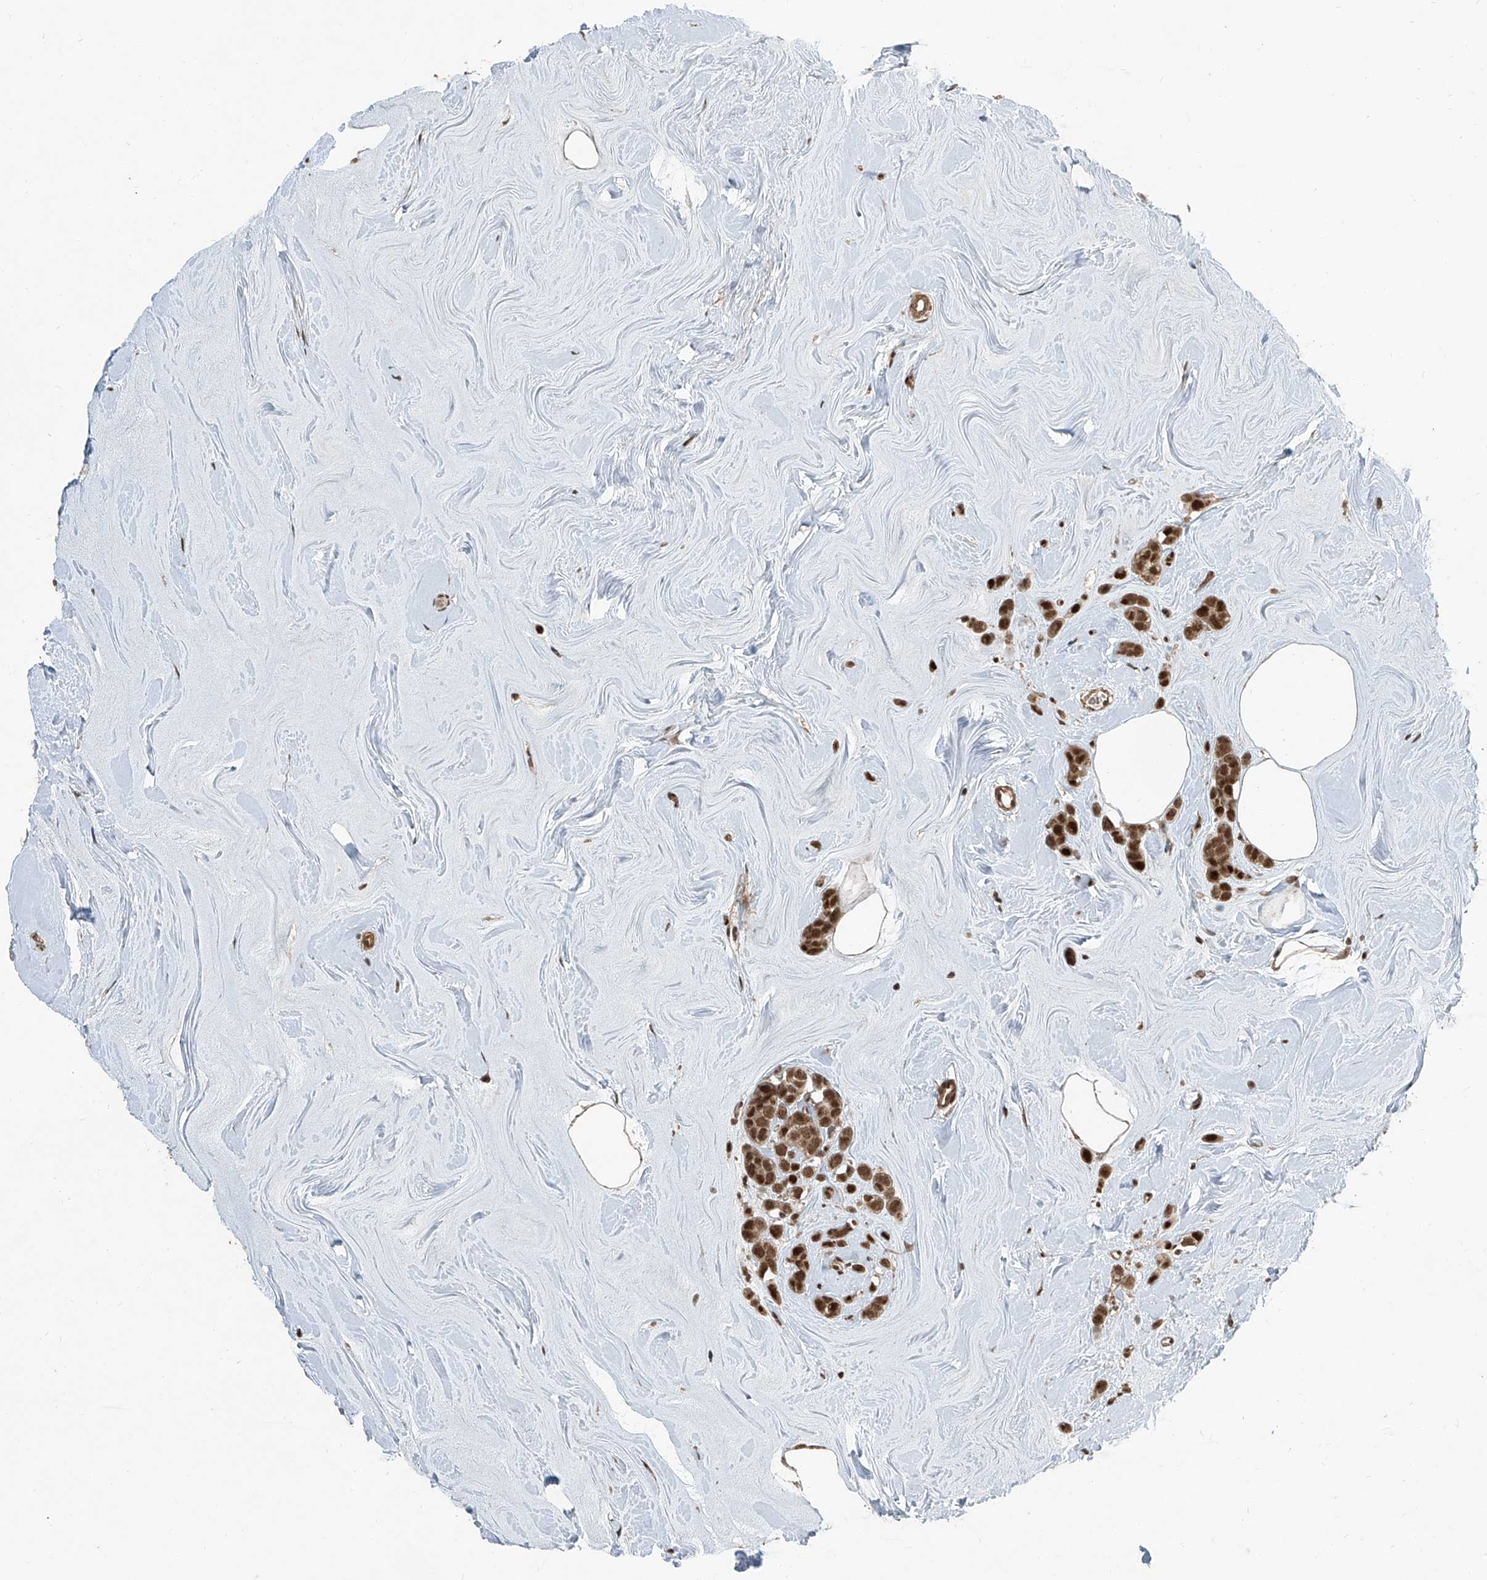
{"staining": {"intensity": "strong", "quantity": ">75%", "location": "cytoplasmic/membranous,nuclear"}, "tissue": "breast cancer", "cell_type": "Tumor cells", "image_type": "cancer", "snomed": [{"axis": "morphology", "description": "Lobular carcinoma"}, {"axis": "topography", "description": "Breast"}], "caption": "Immunohistochemical staining of human breast lobular carcinoma exhibits high levels of strong cytoplasmic/membranous and nuclear protein positivity in about >75% of tumor cells. Using DAB (brown) and hematoxylin (blue) stains, captured at high magnification using brightfield microscopy.", "gene": "ZNF570", "patient": {"sex": "female", "age": 47}}